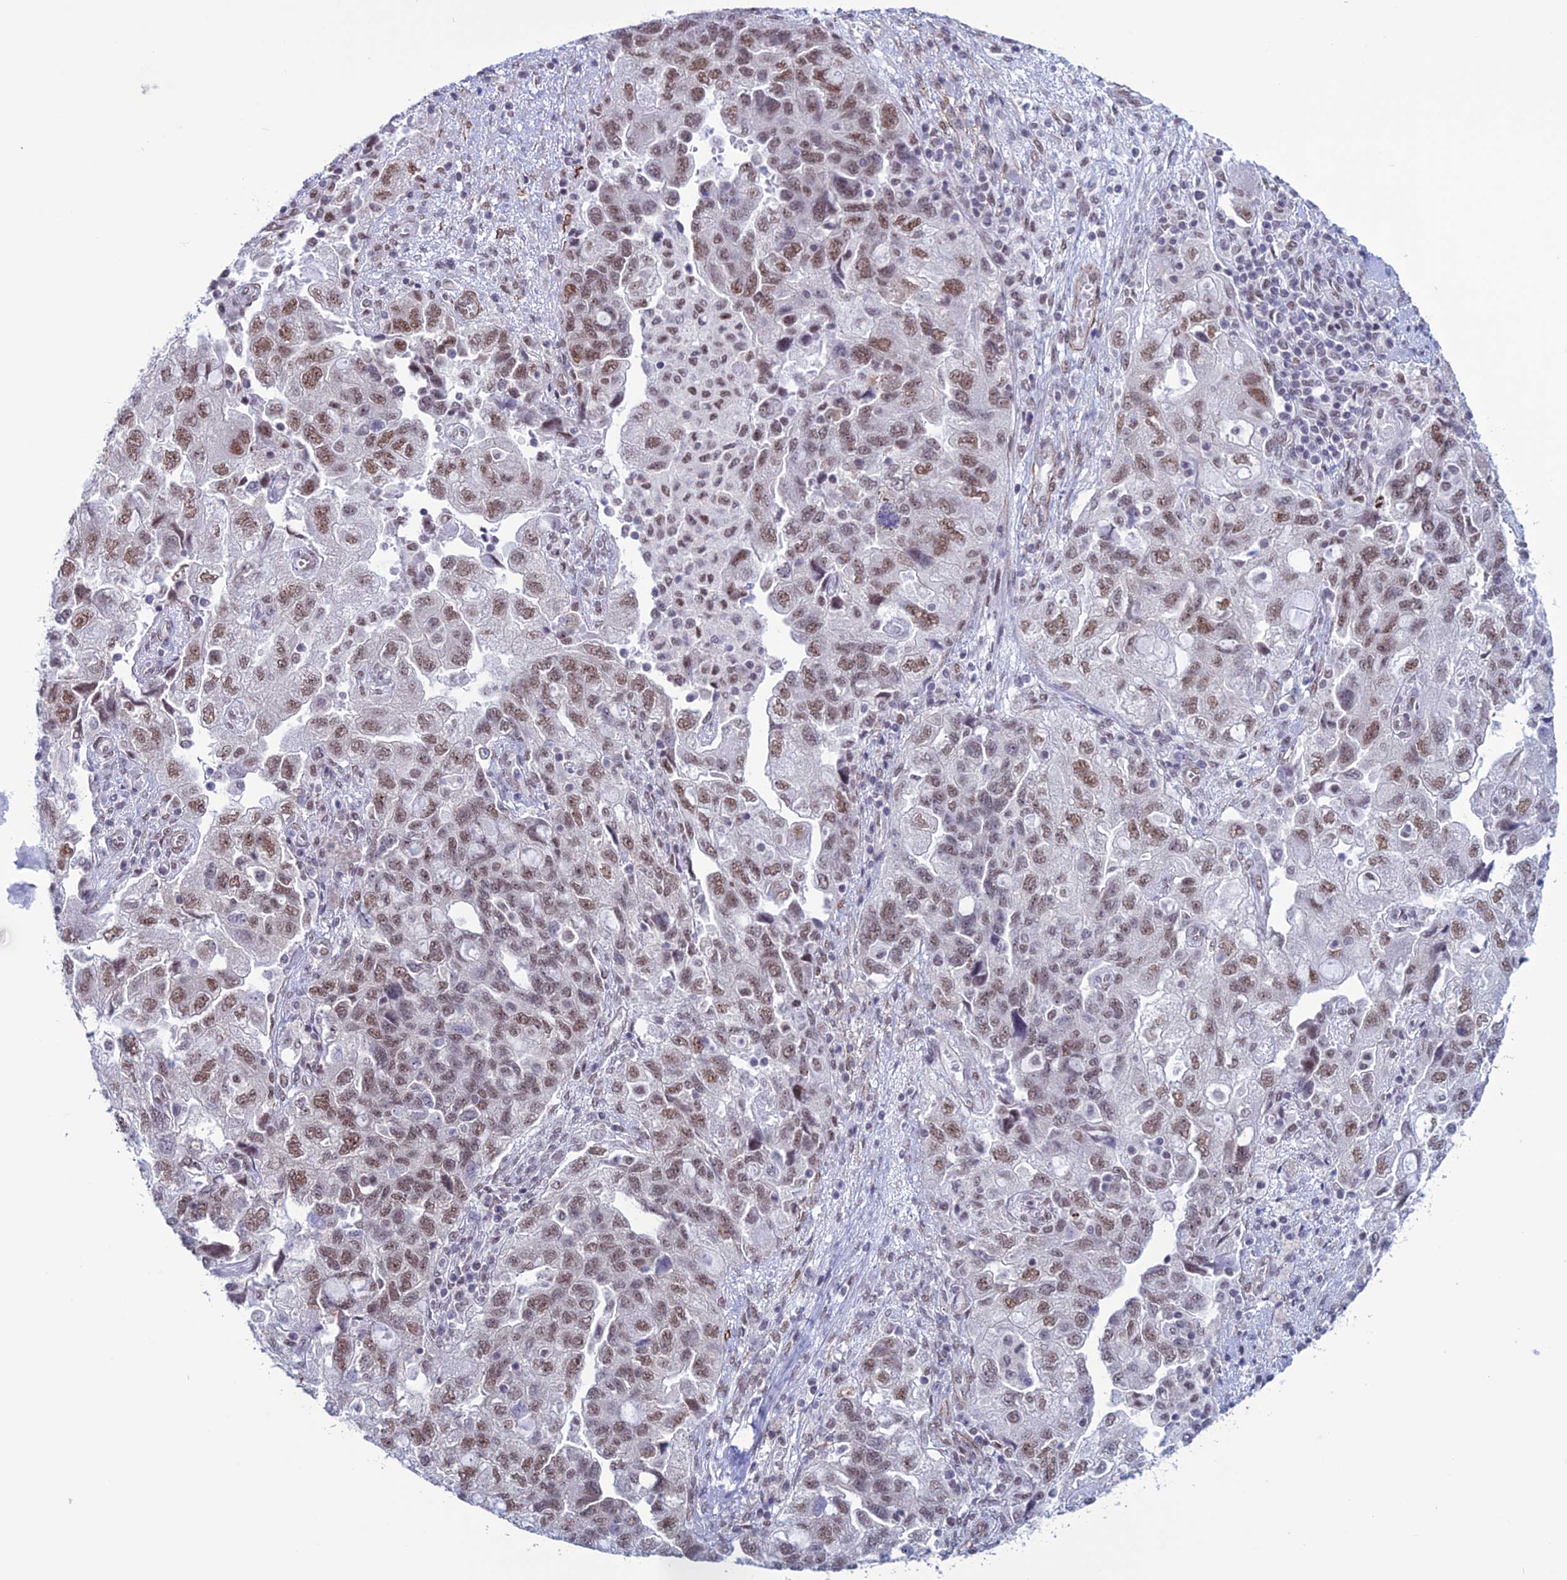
{"staining": {"intensity": "moderate", "quantity": ">75%", "location": "nuclear"}, "tissue": "ovarian cancer", "cell_type": "Tumor cells", "image_type": "cancer", "snomed": [{"axis": "morphology", "description": "Carcinoma, NOS"}, {"axis": "morphology", "description": "Cystadenocarcinoma, serous, NOS"}, {"axis": "topography", "description": "Ovary"}], "caption": "High-power microscopy captured an IHC photomicrograph of ovarian cancer, revealing moderate nuclear positivity in approximately >75% of tumor cells.", "gene": "U2AF1", "patient": {"sex": "female", "age": 69}}